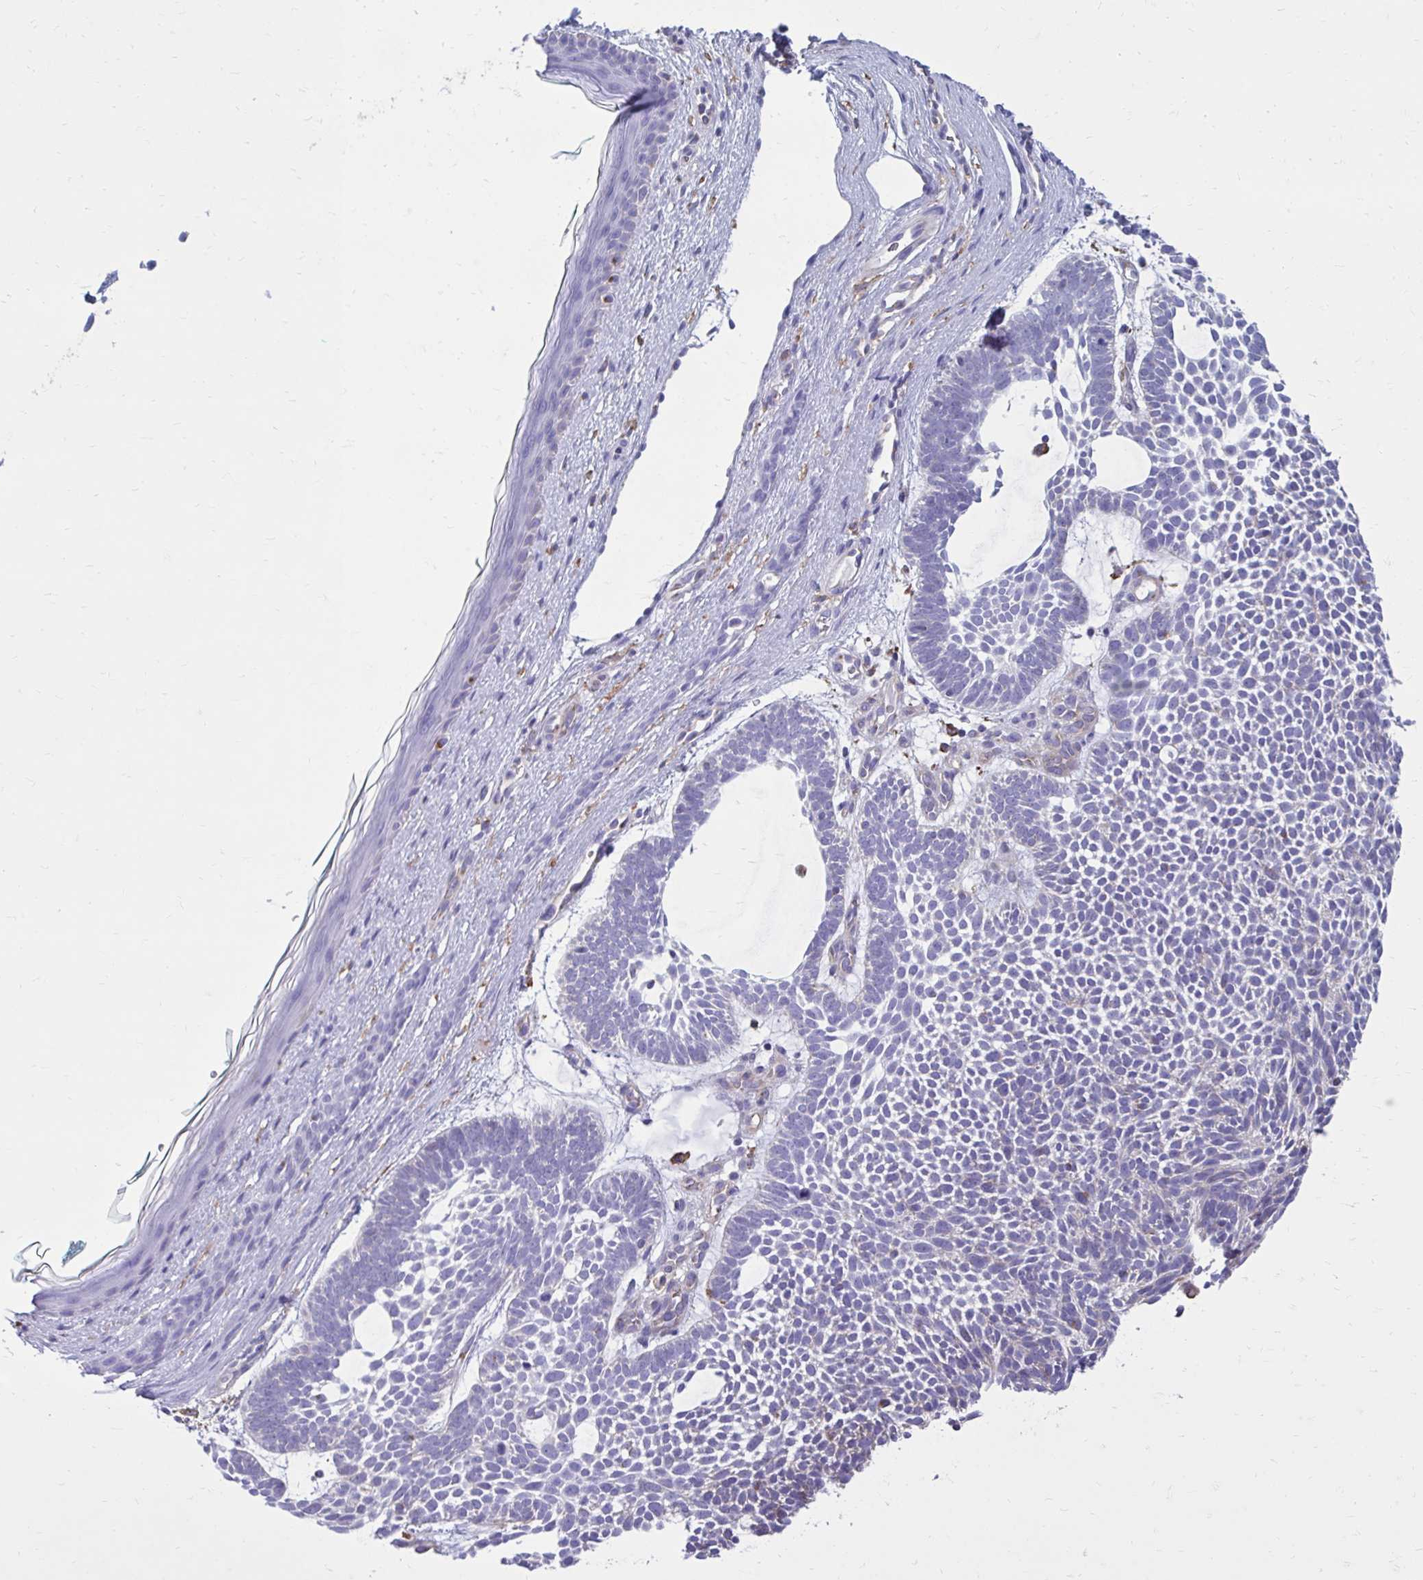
{"staining": {"intensity": "negative", "quantity": "none", "location": "none"}, "tissue": "skin cancer", "cell_type": "Tumor cells", "image_type": "cancer", "snomed": [{"axis": "morphology", "description": "Basal cell carcinoma"}, {"axis": "topography", "description": "Skin"}, {"axis": "topography", "description": "Skin of face"}], "caption": "There is no significant staining in tumor cells of basal cell carcinoma (skin).", "gene": "CLTA", "patient": {"sex": "male", "age": 83}}